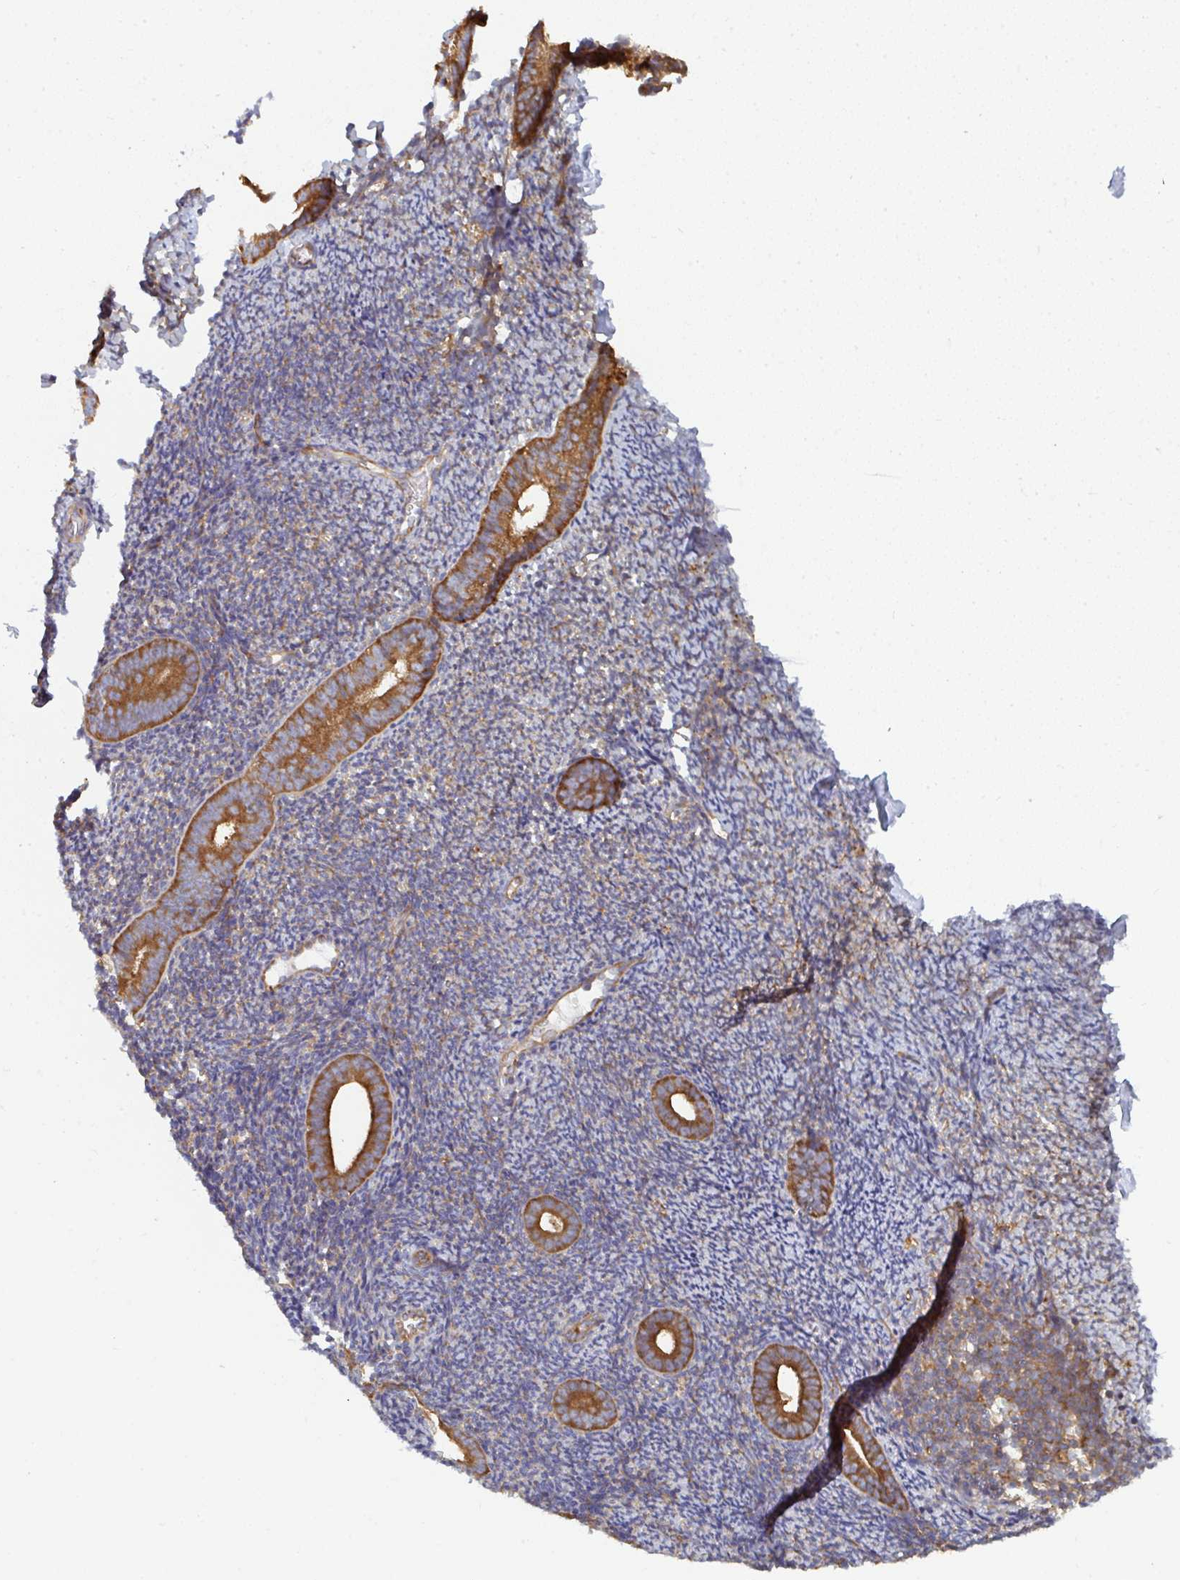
{"staining": {"intensity": "moderate", "quantity": "<25%", "location": "cytoplasmic/membranous"}, "tissue": "endometrium", "cell_type": "Cells in endometrial stroma", "image_type": "normal", "snomed": [{"axis": "morphology", "description": "Normal tissue, NOS"}, {"axis": "topography", "description": "Endometrium"}], "caption": "Moderate cytoplasmic/membranous expression for a protein is present in about <25% of cells in endometrial stroma of benign endometrium using immunohistochemistry.", "gene": "DYNC1I2", "patient": {"sex": "female", "age": 39}}